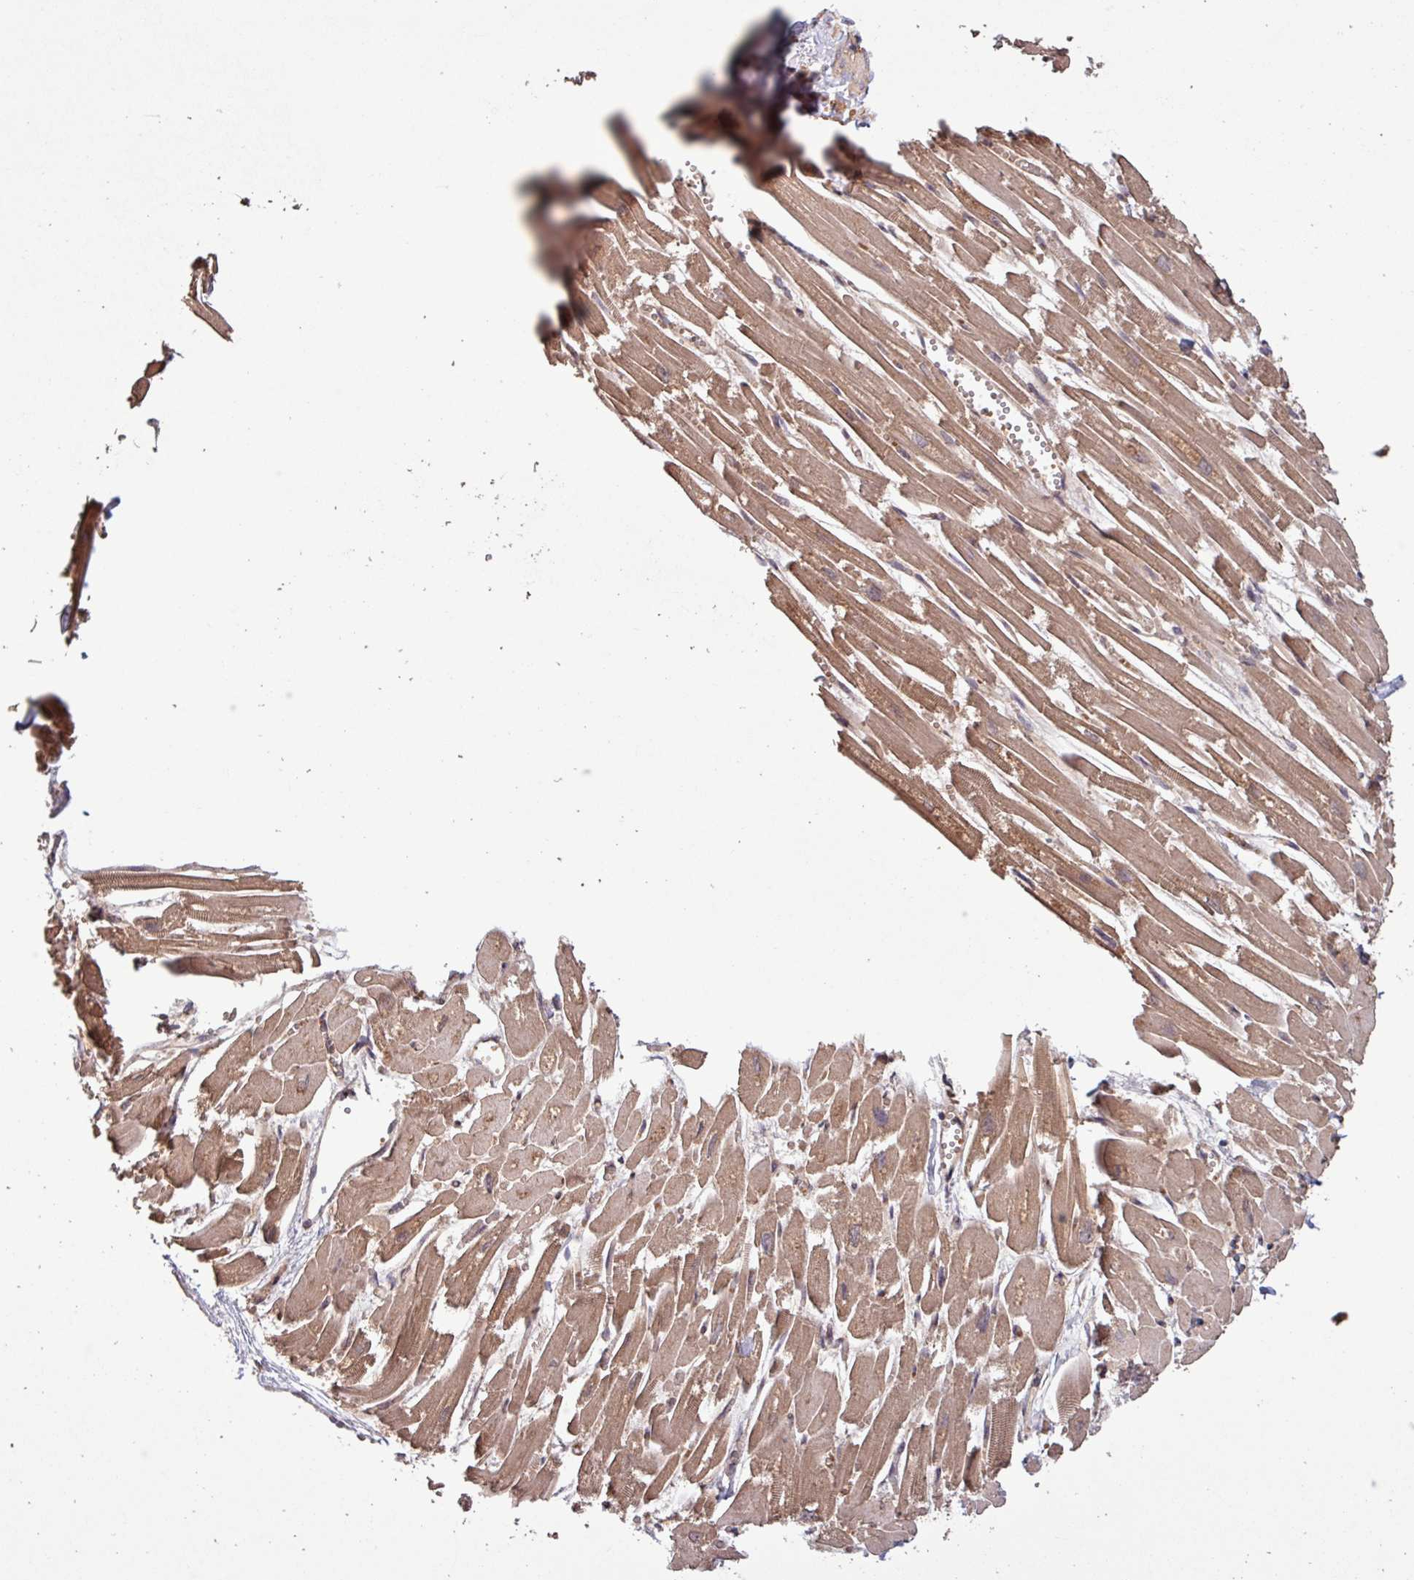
{"staining": {"intensity": "moderate", "quantity": ">75%", "location": "cytoplasmic/membranous"}, "tissue": "heart muscle", "cell_type": "Cardiomyocytes", "image_type": "normal", "snomed": [{"axis": "morphology", "description": "Normal tissue, NOS"}, {"axis": "topography", "description": "Heart"}], "caption": "Immunohistochemical staining of normal human heart muscle demonstrates >75% levels of moderate cytoplasmic/membranous protein expression in approximately >75% of cardiomyocytes.", "gene": "TRABD2A", "patient": {"sex": "male", "age": 54}}